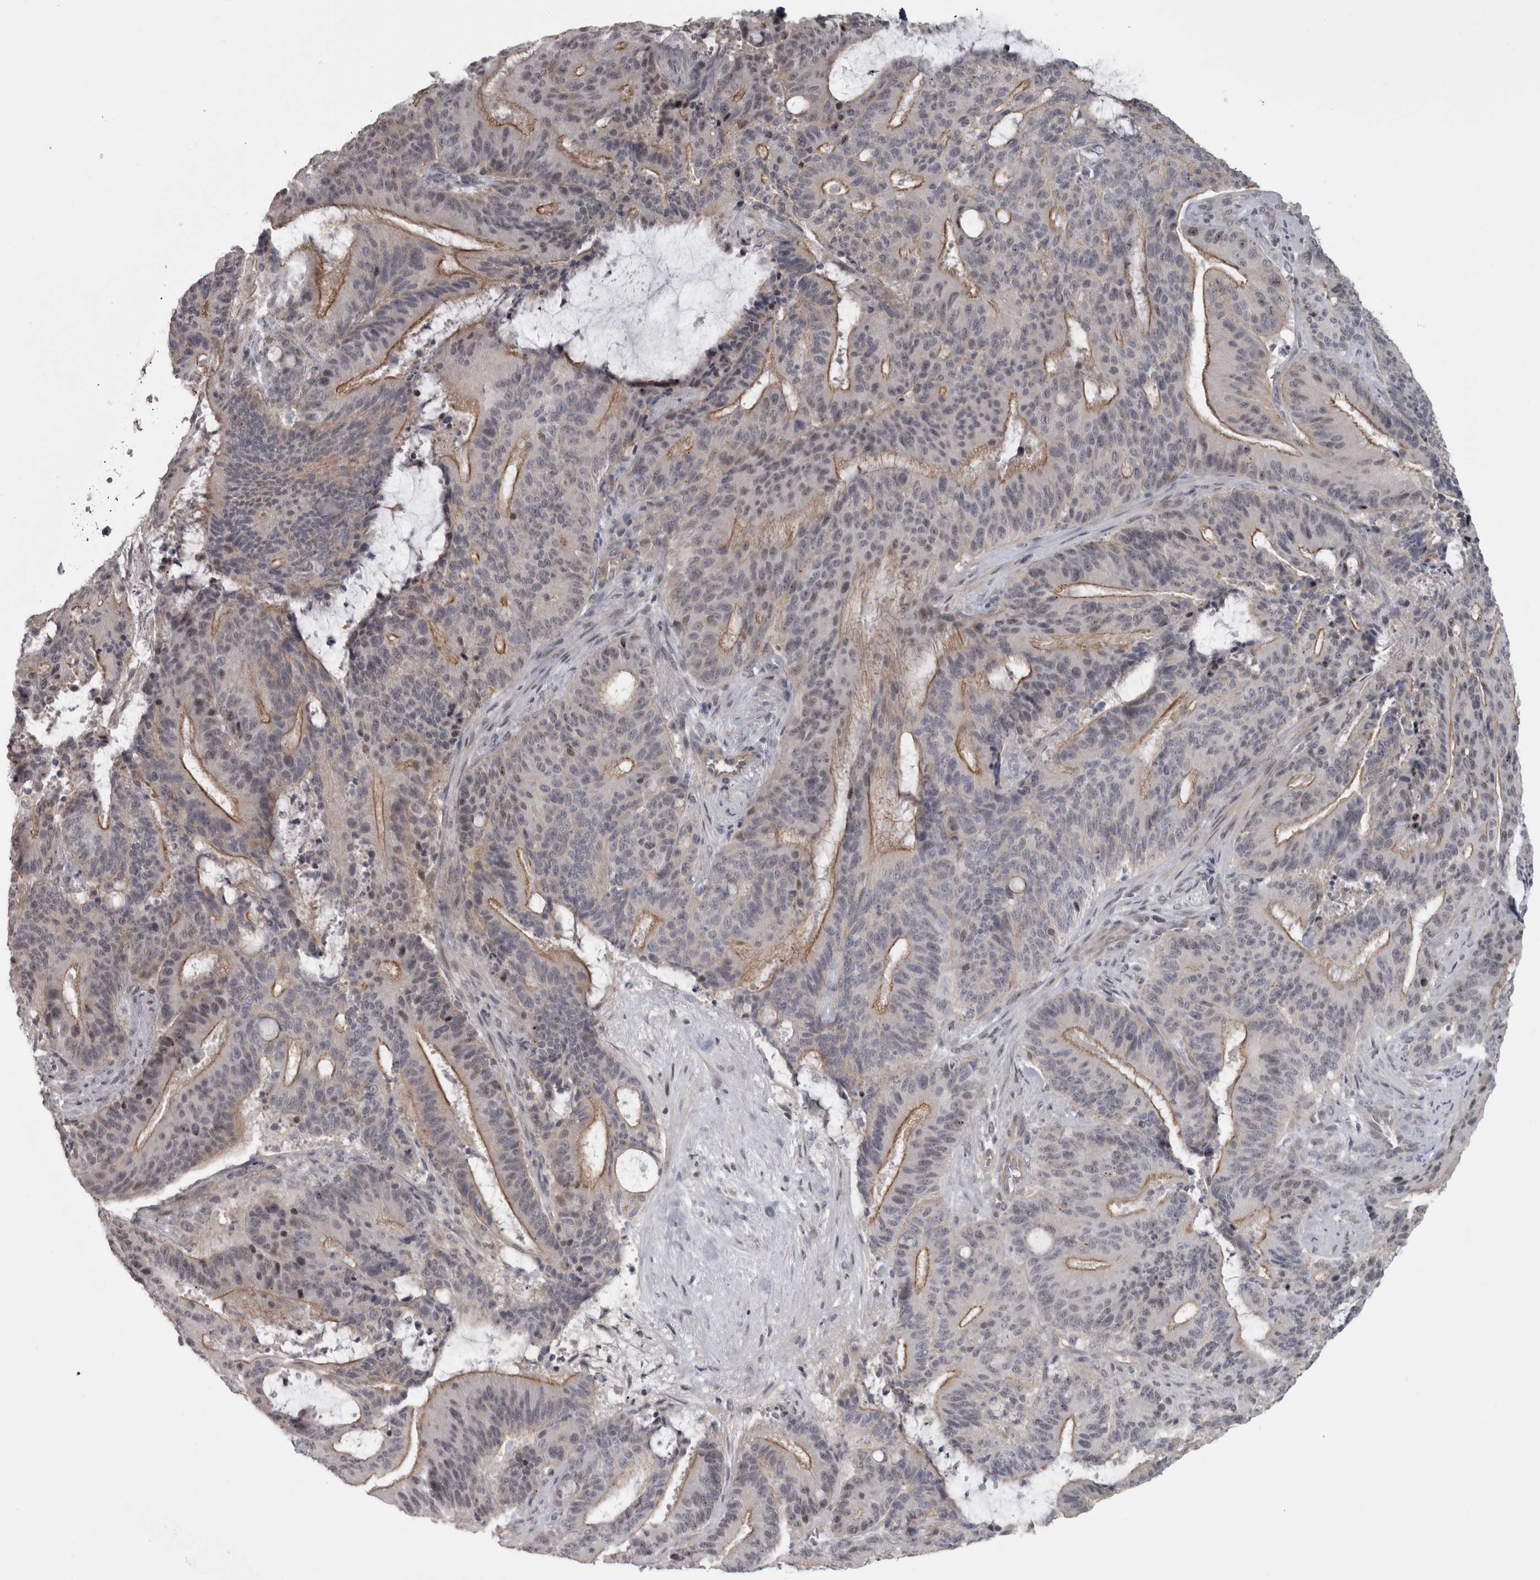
{"staining": {"intensity": "moderate", "quantity": "25%-75%", "location": "cytoplasmic/membranous"}, "tissue": "liver cancer", "cell_type": "Tumor cells", "image_type": "cancer", "snomed": [{"axis": "morphology", "description": "Normal tissue, NOS"}, {"axis": "morphology", "description": "Cholangiocarcinoma"}, {"axis": "topography", "description": "Liver"}, {"axis": "topography", "description": "Peripheral nerve tissue"}], "caption": "Liver cancer stained for a protein (brown) shows moderate cytoplasmic/membranous positive expression in about 25%-75% of tumor cells.", "gene": "PPP1R12B", "patient": {"sex": "female", "age": 73}}